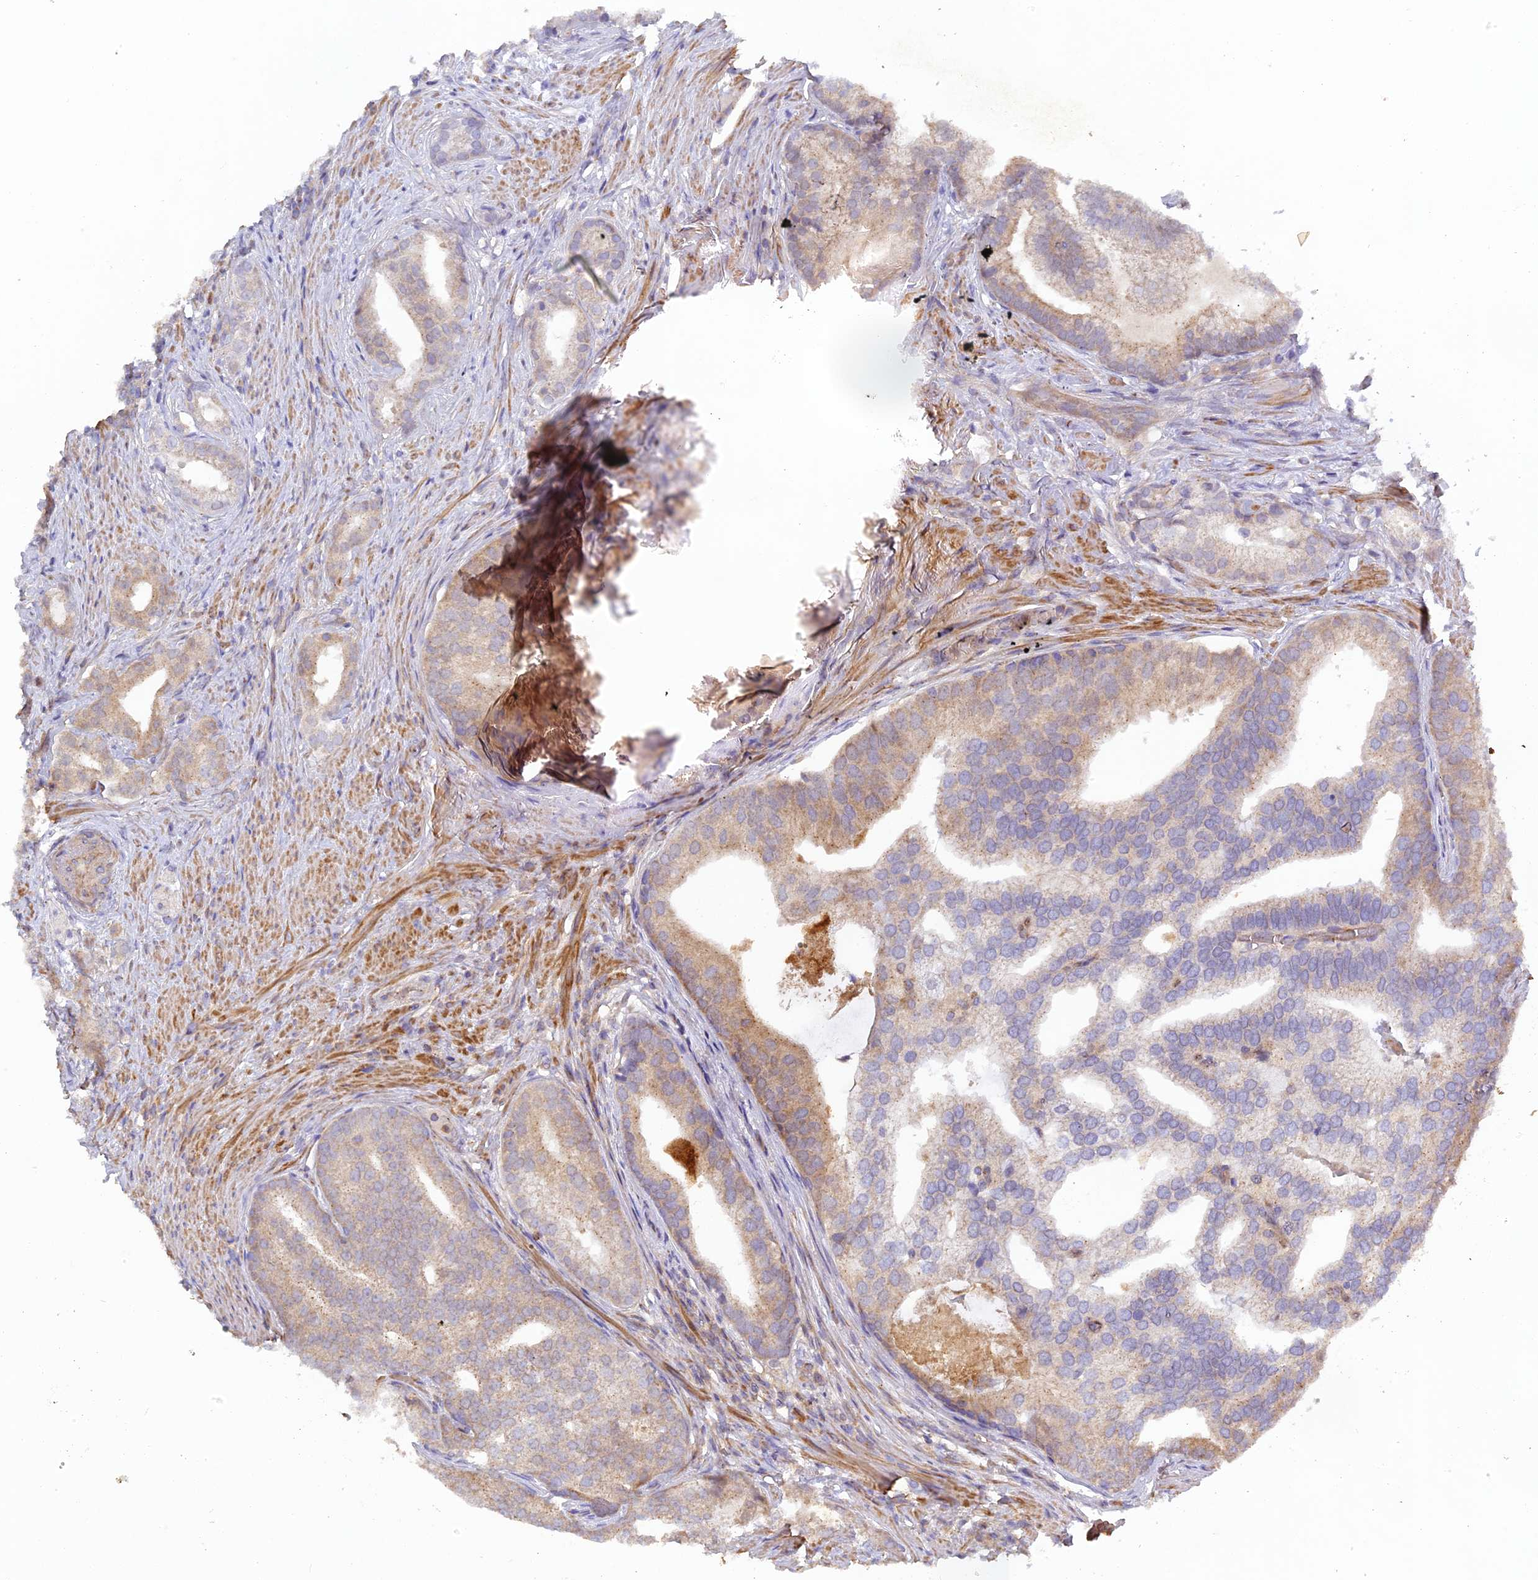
{"staining": {"intensity": "moderate", "quantity": "25%-75%", "location": "cytoplasmic/membranous"}, "tissue": "prostate cancer", "cell_type": "Tumor cells", "image_type": "cancer", "snomed": [{"axis": "morphology", "description": "Adenocarcinoma, Low grade"}, {"axis": "topography", "description": "Prostate"}], "caption": "Immunohistochemistry (IHC) photomicrograph of human prostate low-grade adenocarcinoma stained for a protein (brown), which reveals medium levels of moderate cytoplasmic/membranous expression in approximately 25%-75% of tumor cells.", "gene": "RPIA", "patient": {"sex": "male", "age": 71}}